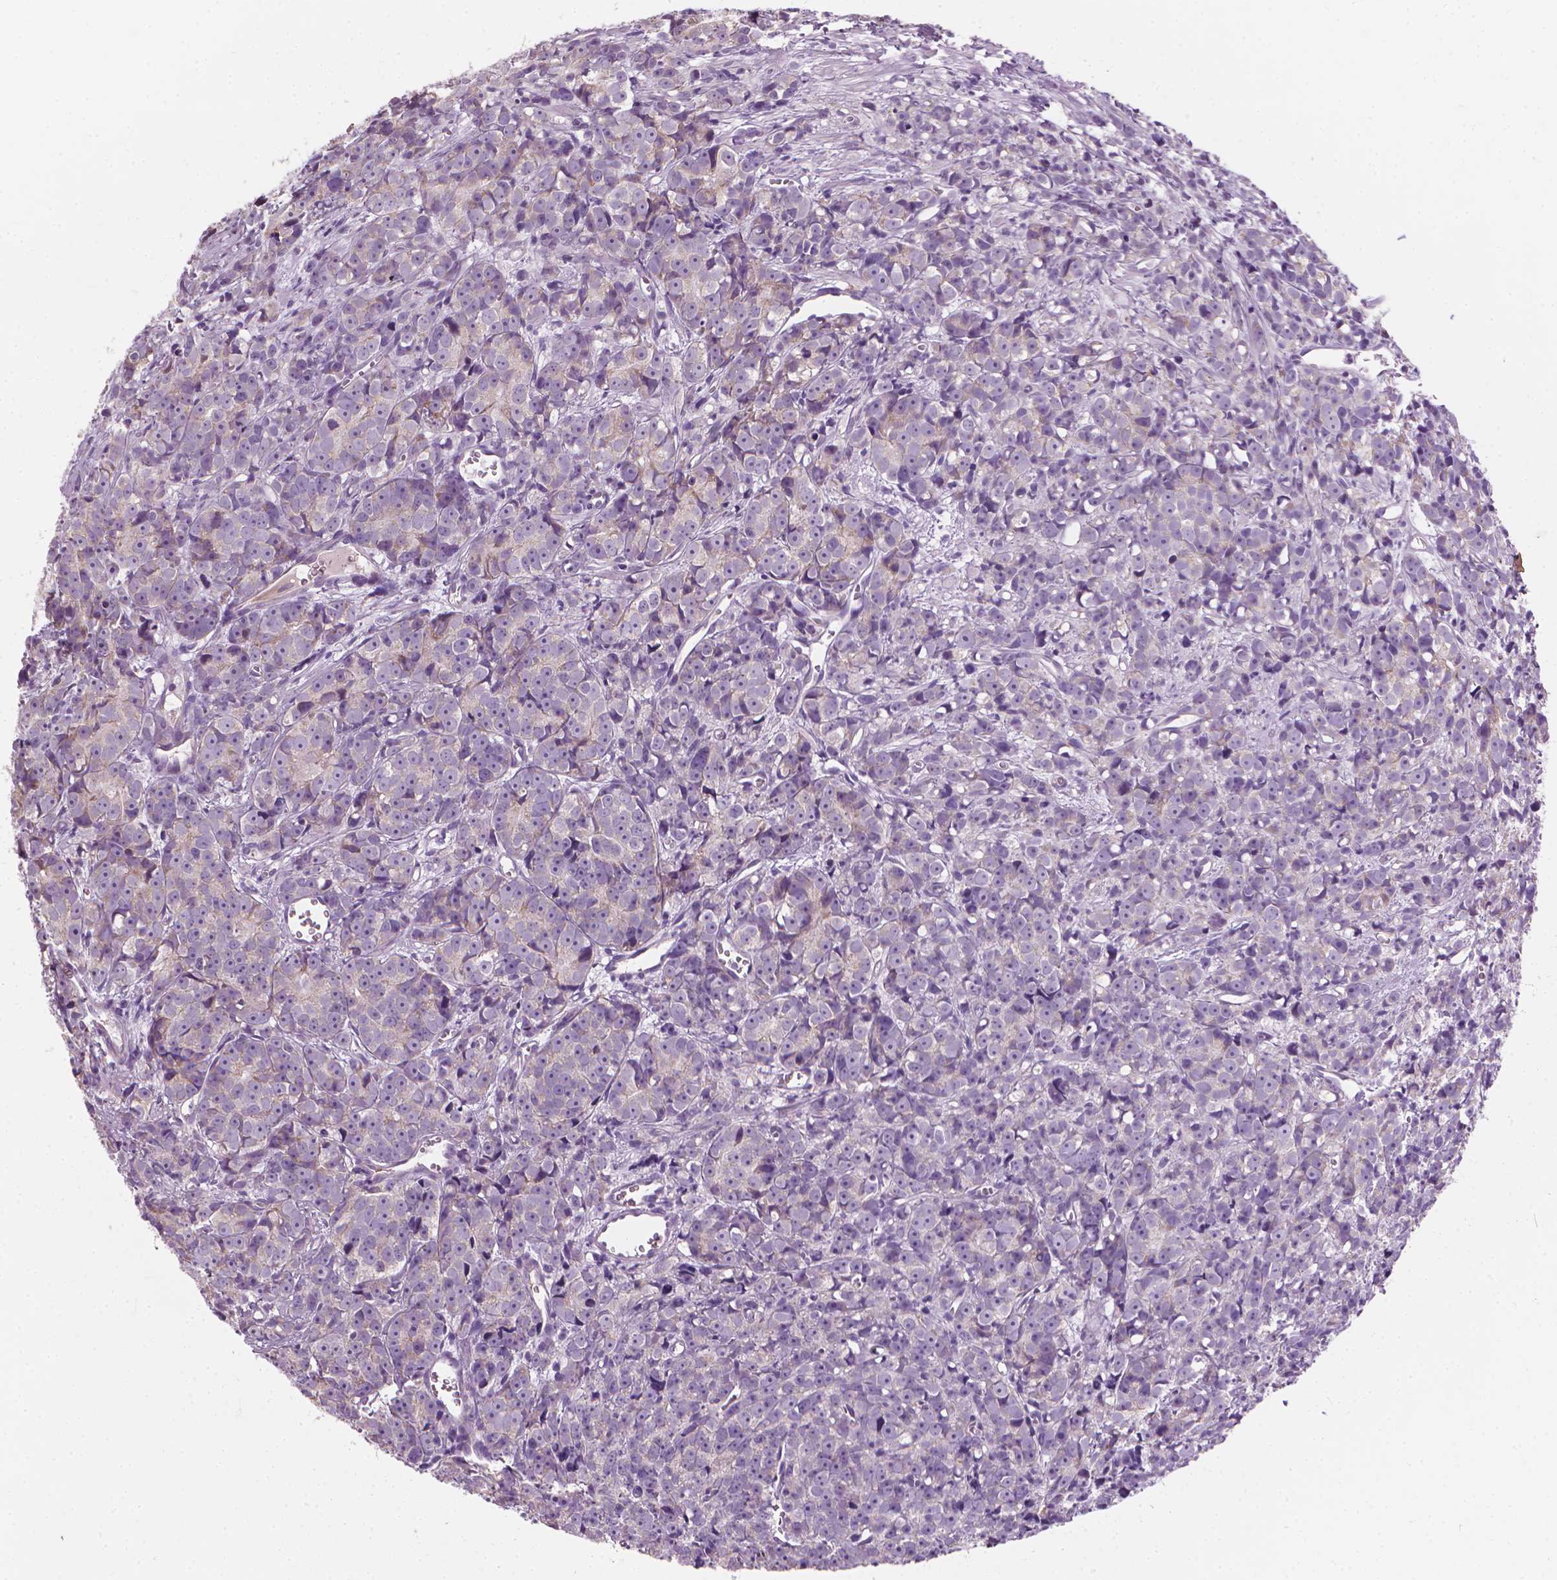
{"staining": {"intensity": "negative", "quantity": "none", "location": "none"}, "tissue": "prostate cancer", "cell_type": "Tumor cells", "image_type": "cancer", "snomed": [{"axis": "morphology", "description": "Adenocarcinoma, High grade"}, {"axis": "topography", "description": "Prostate"}], "caption": "There is no significant expression in tumor cells of prostate cancer. Nuclei are stained in blue.", "gene": "CFAP126", "patient": {"sex": "male", "age": 77}}